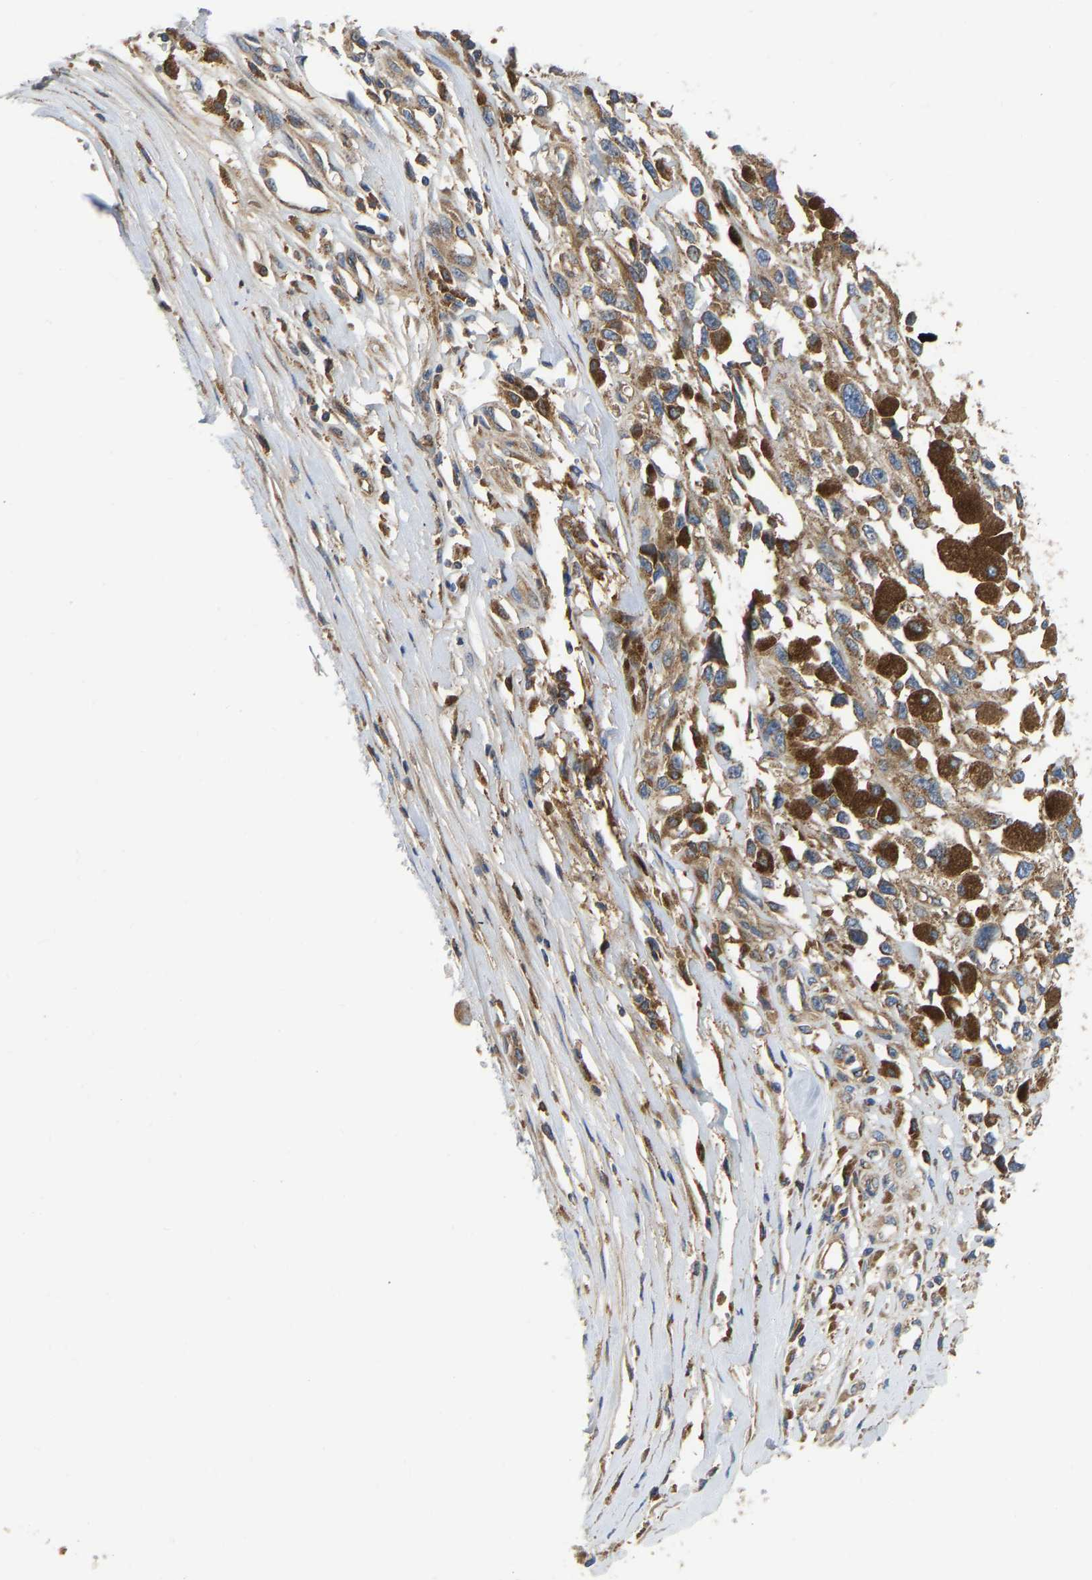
{"staining": {"intensity": "moderate", "quantity": ">75%", "location": "cytoplasmic/membranous"}, "tissue": "melanoma", "cell_type": "Tumor cells", "image_type": "cancer", "snomed": [{"axis": "morphology", "description": "Malignant melanoma, Metastatic site"}, {"axis": "topography", "description": "Lymph node"}], "caption": "Immunohistochemical staining of human malignant melanoma (metastatic site) shows moderate cytoplasmic/membranous protein staining in about >75% of tumor cells. The protein is stained brown, and the nuclei are stained in blue (DAB (3,3'-diaminobenzidine) IHC with brightfield microscopy, high magnification).", "gene": "FLNB", "patient": {"sex": "male", "age": 59}}